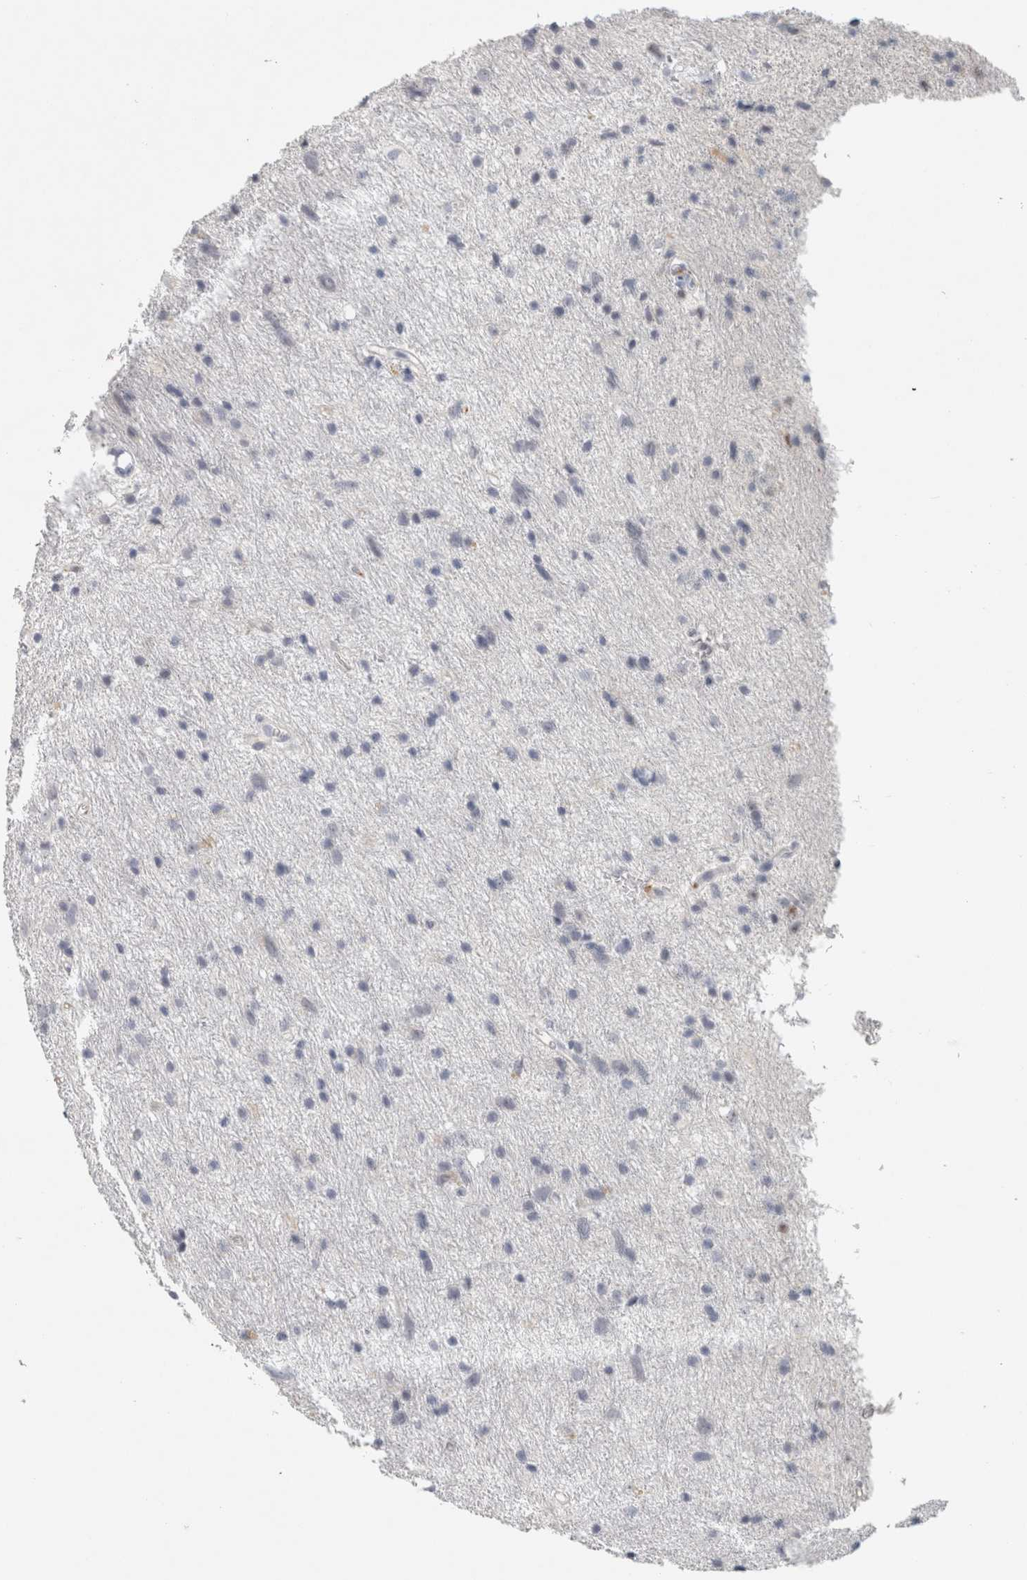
{"staining": {"intensity": "negative", "quantity": "none", "location": "none"}, "tissue": "glioma", "cell_type": "Tumor cells", "image_type": "cancer", "snomed": [{"axis": "morphology", "description": "Glioma, malignant, Low grade"}, {"axis": "topography", "description": "Brain"}], "caption": "This histopathology image is of low-grade glioma (malignant) stained with immunohistochemistry (IHC) to label a protein in brown with the nuclei are counter-stained blue. There is no staining in tumor cells.", "gene": "CD36", "patient": {"sex": "male", "age": 77}}